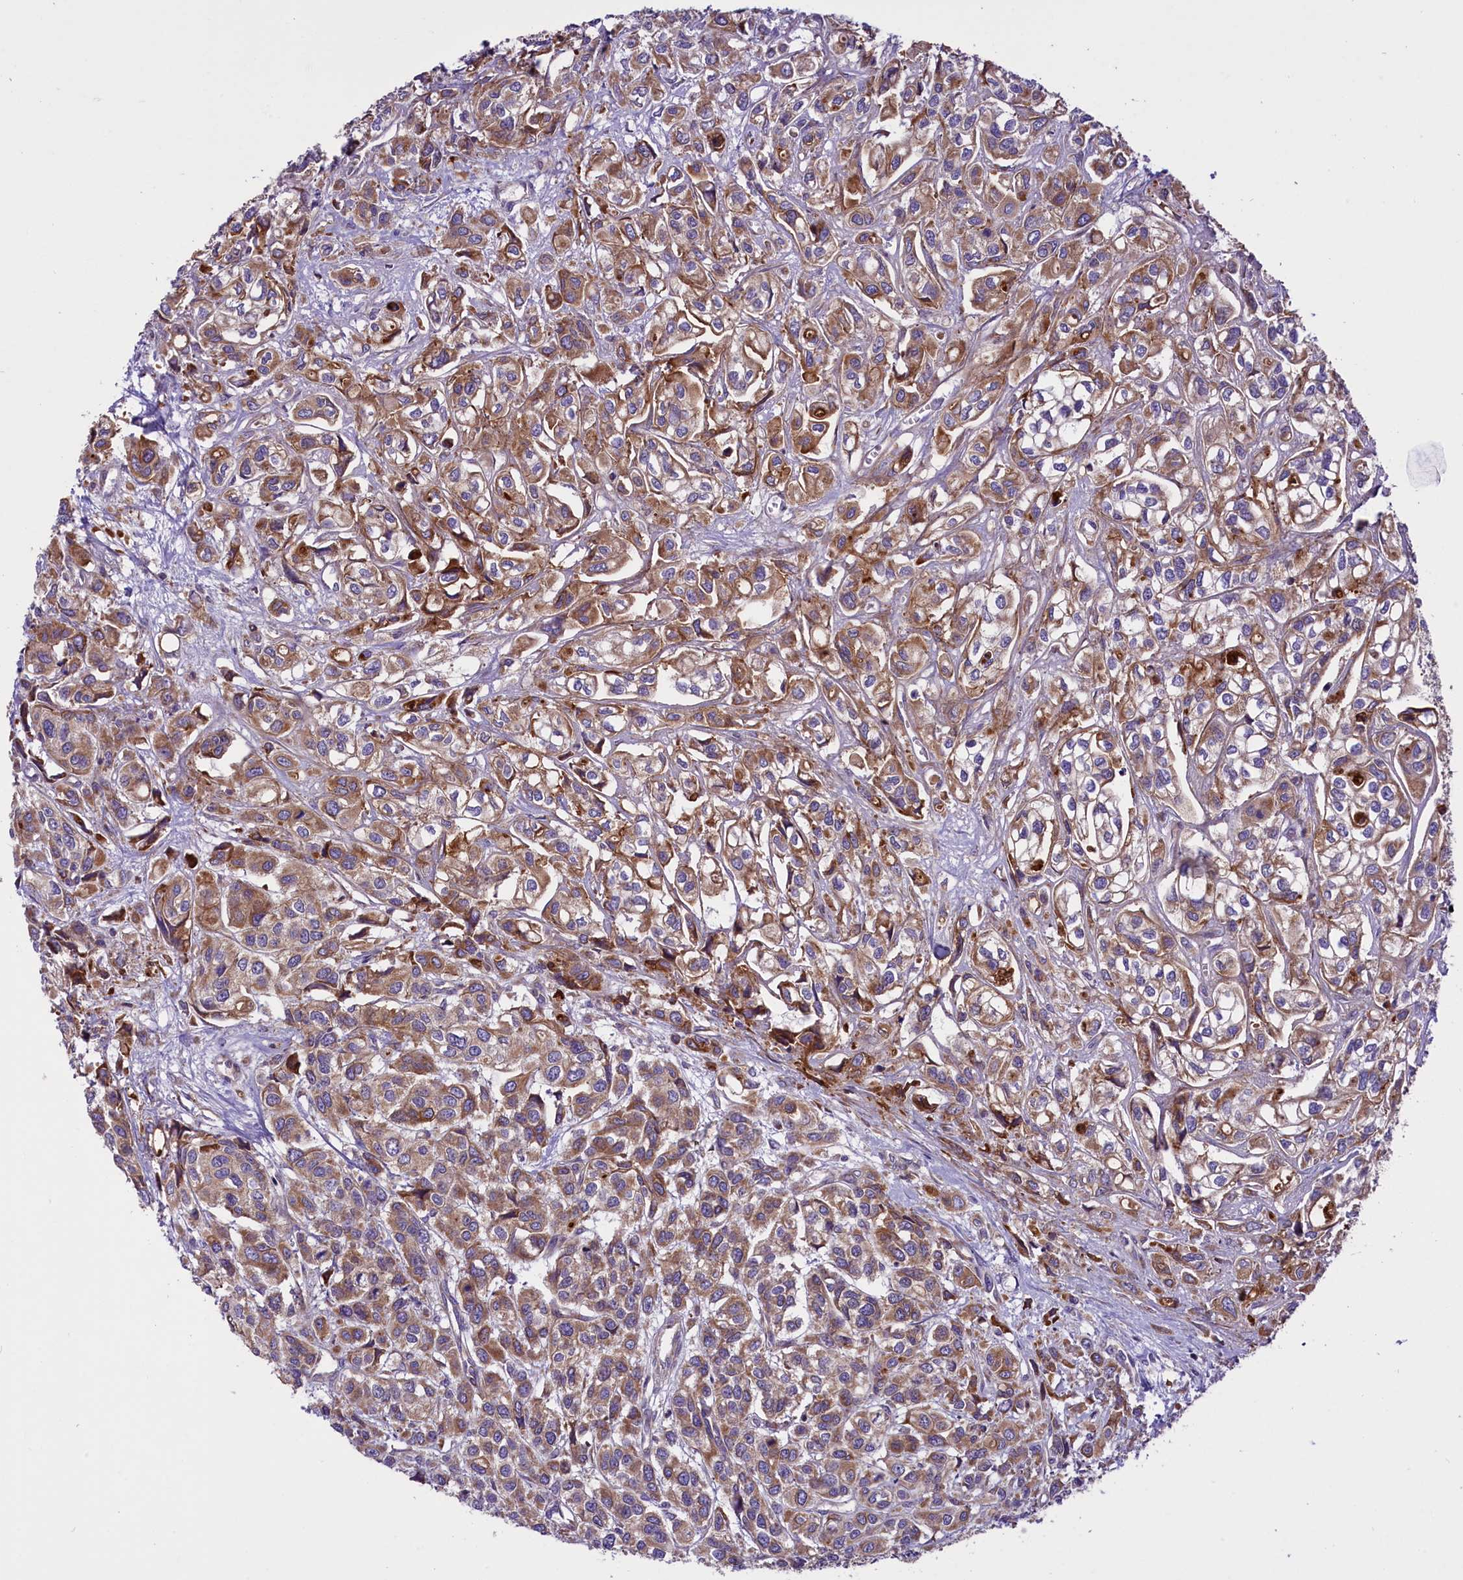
{"staining": {"intensity": "moderate", "quantity": ">75%", "location": "cytoplasmic/membranous"}, "tissue": "urothelial cancer", "cell_type": "Tumor cells", "image_type": "cancer", "snomed": [{"axis": "morphology", "description": "Urothelial carcinoma, High grade"}, {"axis": "topography", "description": "Urinary bladder"}], "caption": "A brown stain shows moderate cytoplasmic/membranous staining of a protein in human urothelial cancer tumor cells.", "gene": "PTPRU", "patient": {"sex": "male", "age": 67}}